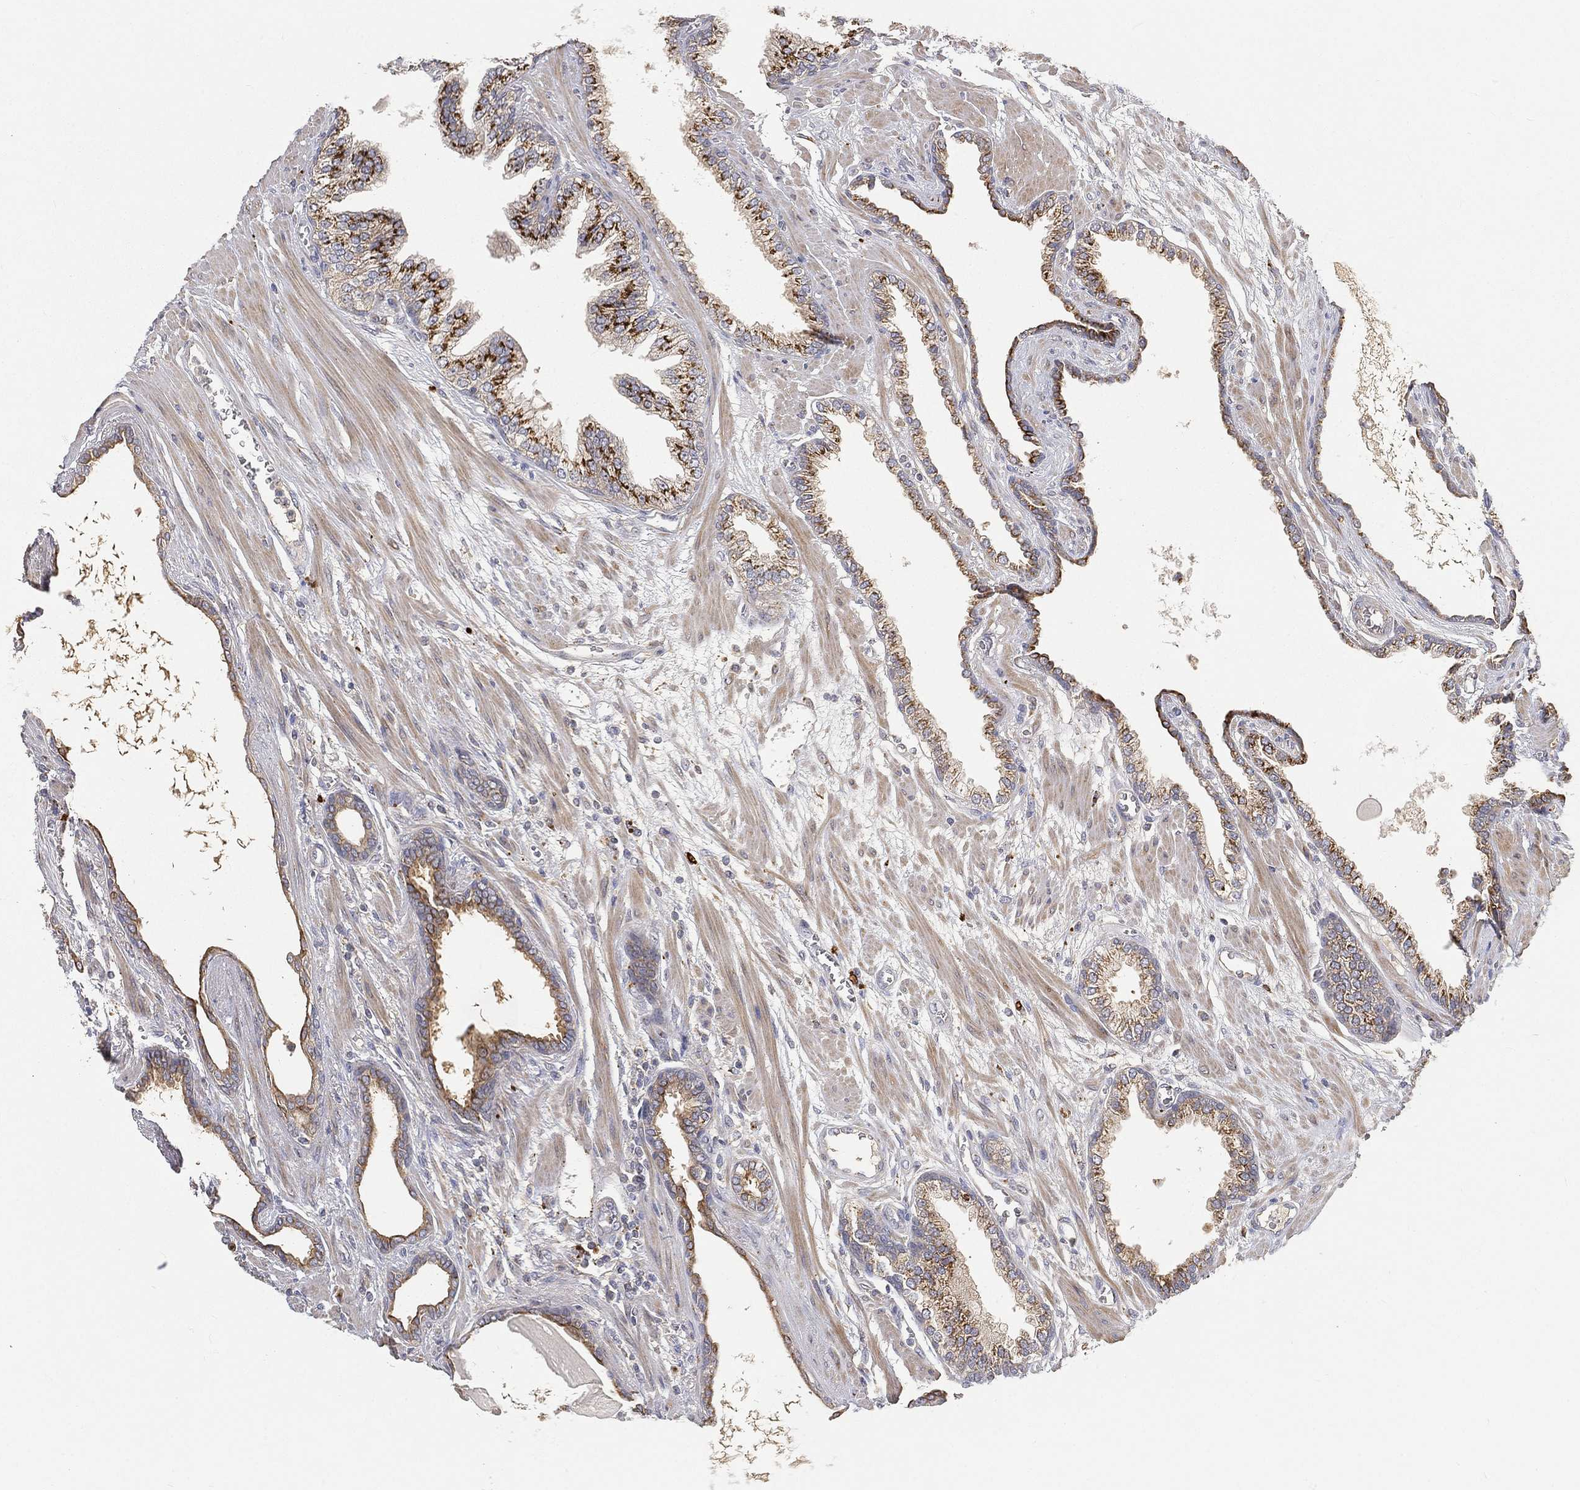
{"staining": {"intensity": "strong", "quantity": "<25%", "location": "cytoplasmic/membranous"}, "tissue": "prostate cancer", "cell_type": "Tumor cells", "image_type": "cancer", "snomed": [{"axis": "morphology", "description": "Adenocarcinoma, Low grade"}, {"axis": "topography", "description": "Prostate"}], "caption": "IHC image of adenocarcinoma (low-grade) (prostate) stained for a protein (brown), which shows medium levels of strong cytoplasmic/membranous expression in approximately <25% of tumor cells.", "gene": "CTSL", "patient": {"sex": "male", "age": 69}}